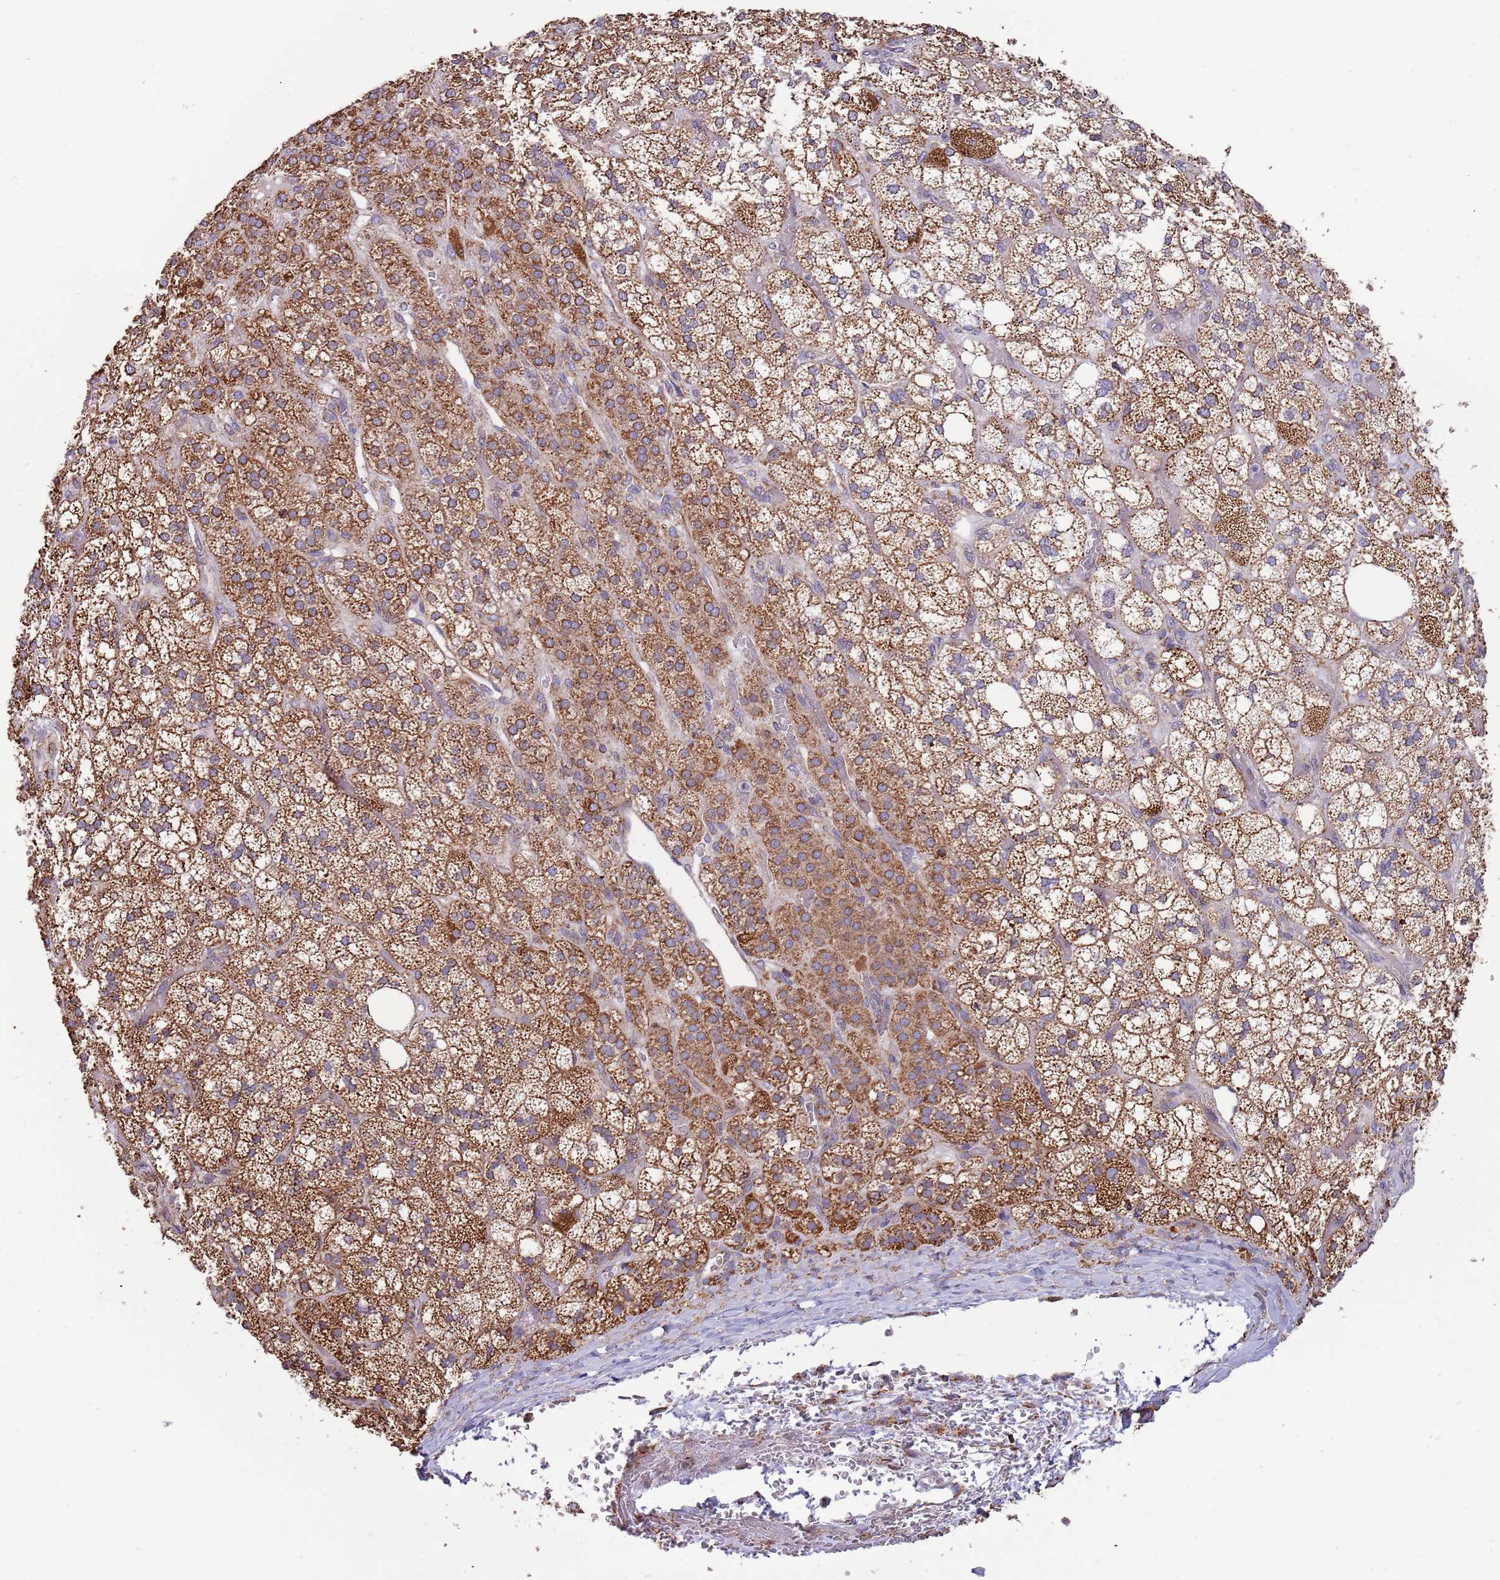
{"staining": {"intensity": "strong", "quantity": ">75%", "location": "cytoplasmic/membranous"}, "tissue": "adrenal gland", "cell_type": "Glandular cells", "image_type": "normal", "snomed": [{"axis": "morphology", "description": "Normal tissue, NOS"}, {"axis": "topography", "description": "Adrenal gland"}], "caption": "Adrenal gland was stained to show a protein in brown. There is high levels of strong cytoplasmic/membranous positivity in about >75% of glandular cells. (Stains: DAB in brown, nuclei in blue, Microscopy: brightfield microscopy at high magnification).", "gene": "VPS16", "patient": {"sex": "male", "age": 61}}